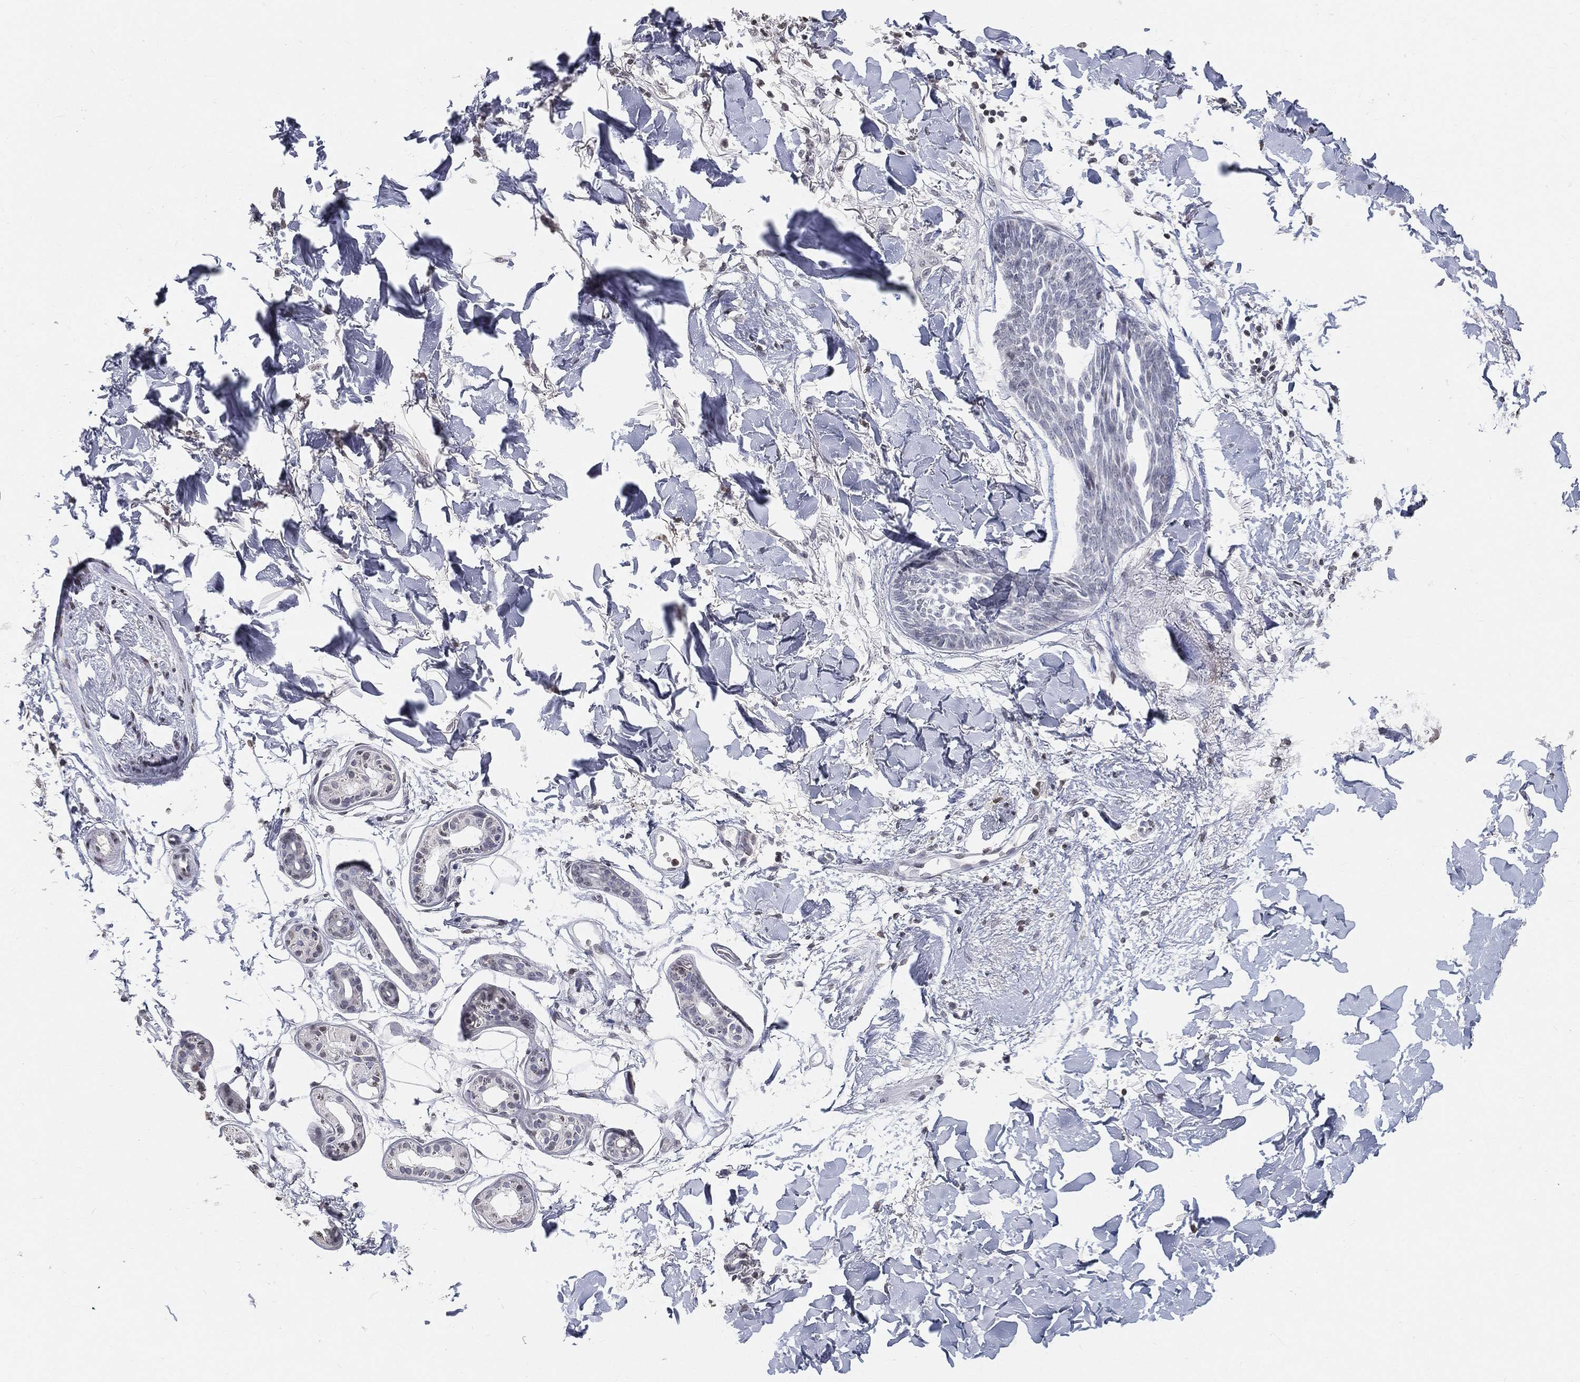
{"staining": {"intensity": "negative", "quantity": "none", "location": "none"}, "tissue": "skin cancer", "cell_type": "Tumor cells", "image_type": "cancer", "snomed": [{"axis": "morphology", "description": "Normal tissue, NOS"}, {"axis": "morphology", "description": "Basal cell carcinoma"}, {"axis": "topography", "description": "Skin"}], "caption": "Immunohistochemical staining of basal cell carcinoma (skin) reveals no significant expression in tumor cells.", "gene": "ARG1", "patient": {"sex": "male", "age": 84}}